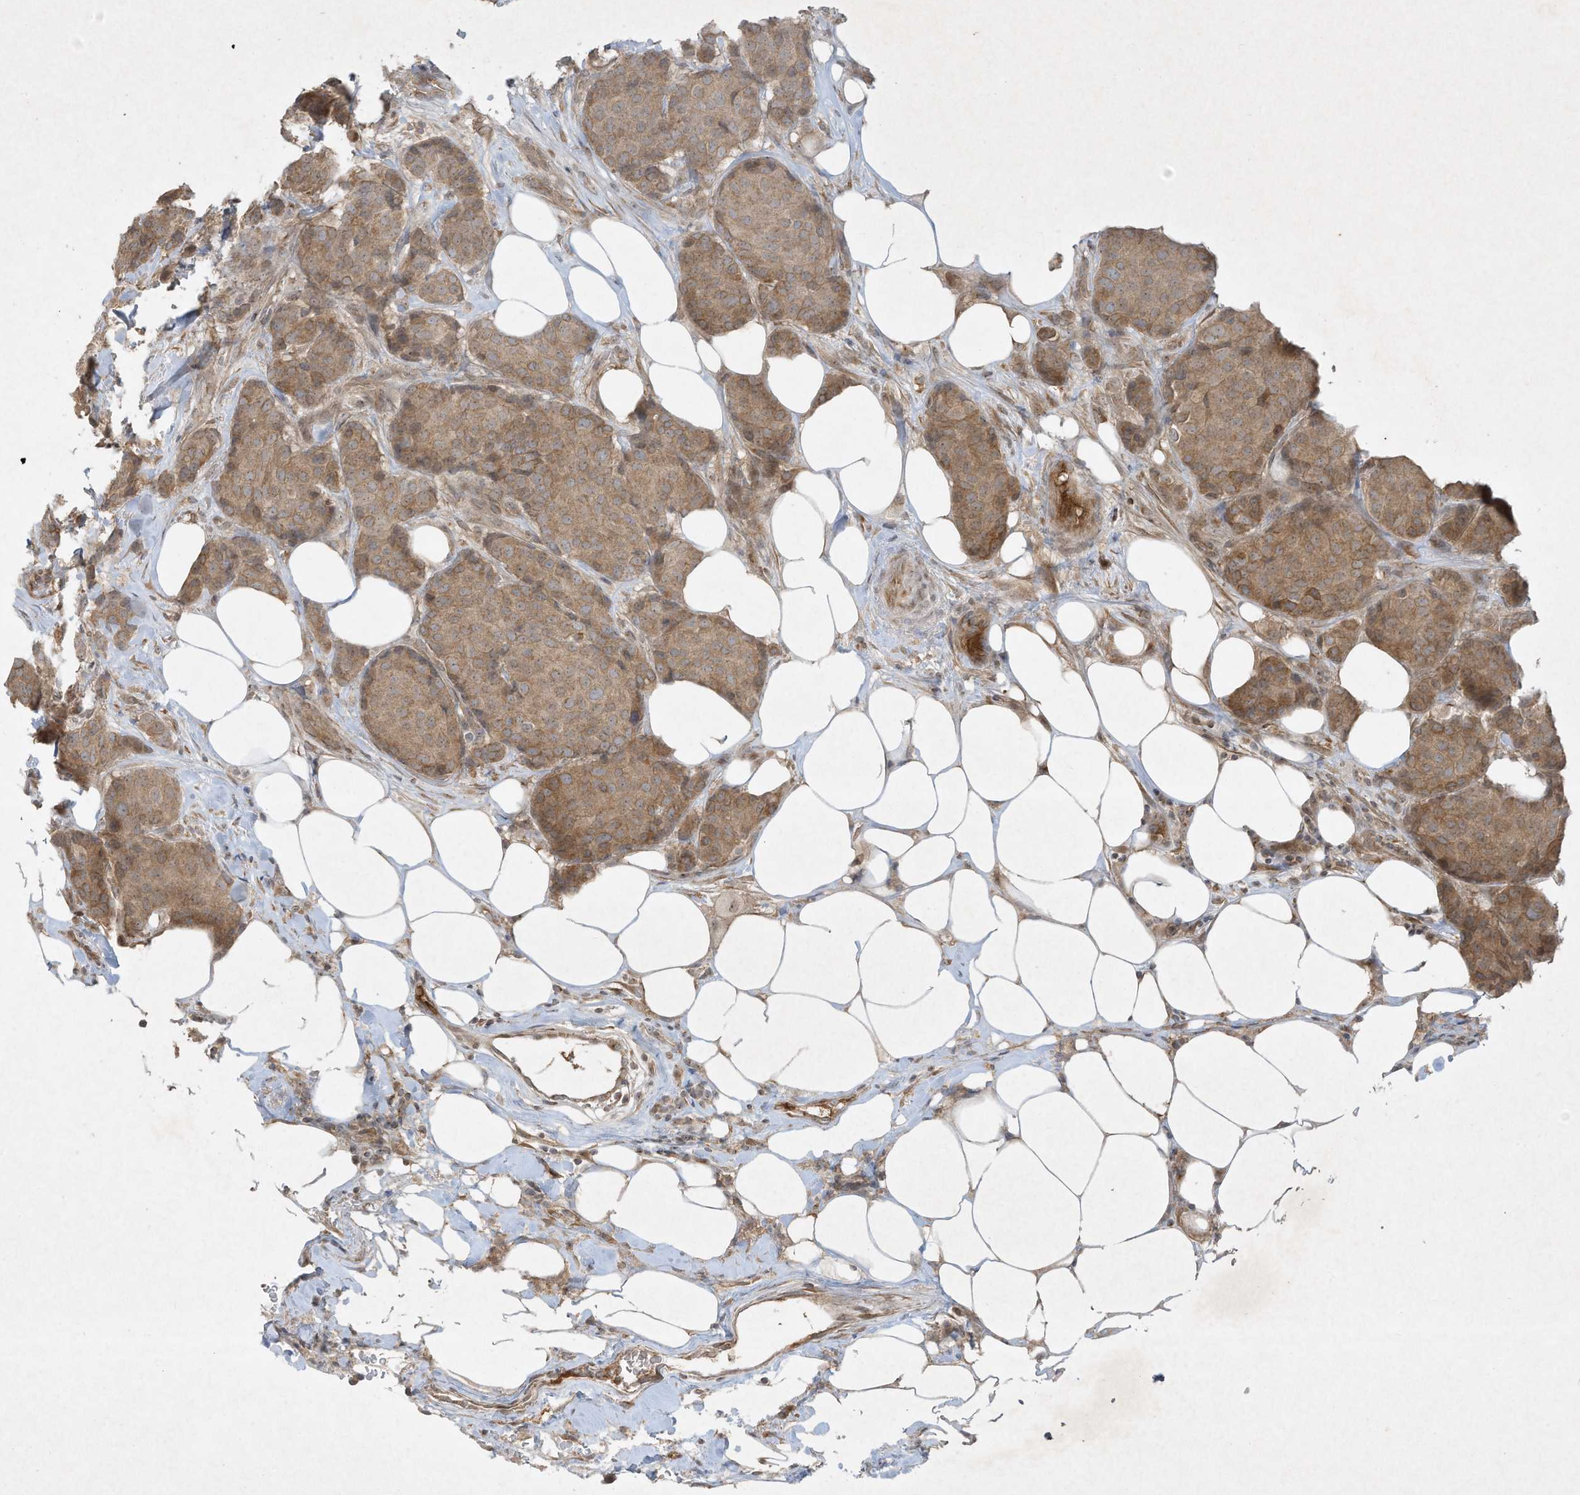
{"staining": {"intensity": "moderate", "quantity": ">75%", "location": "cytoplasmic/membranous"}, "tissue": "breast cancer", "cell_type": "Tumor cells", "image_type": "cancer", "snomed": [{"axis": "morphology", "description": "Duct carcinoma"}, {"axis": "topography", "description": "Breast"}], "caption": "This photomicrograph demonstrates immunohistochemistry staining of breast infiltrating ductal carcinoma, with medium moderate cytoplasmic/membranous staining in about >75% of tumor cells.", "gene": "FETUB", "patient": {"sex": "female", "age": 75}}